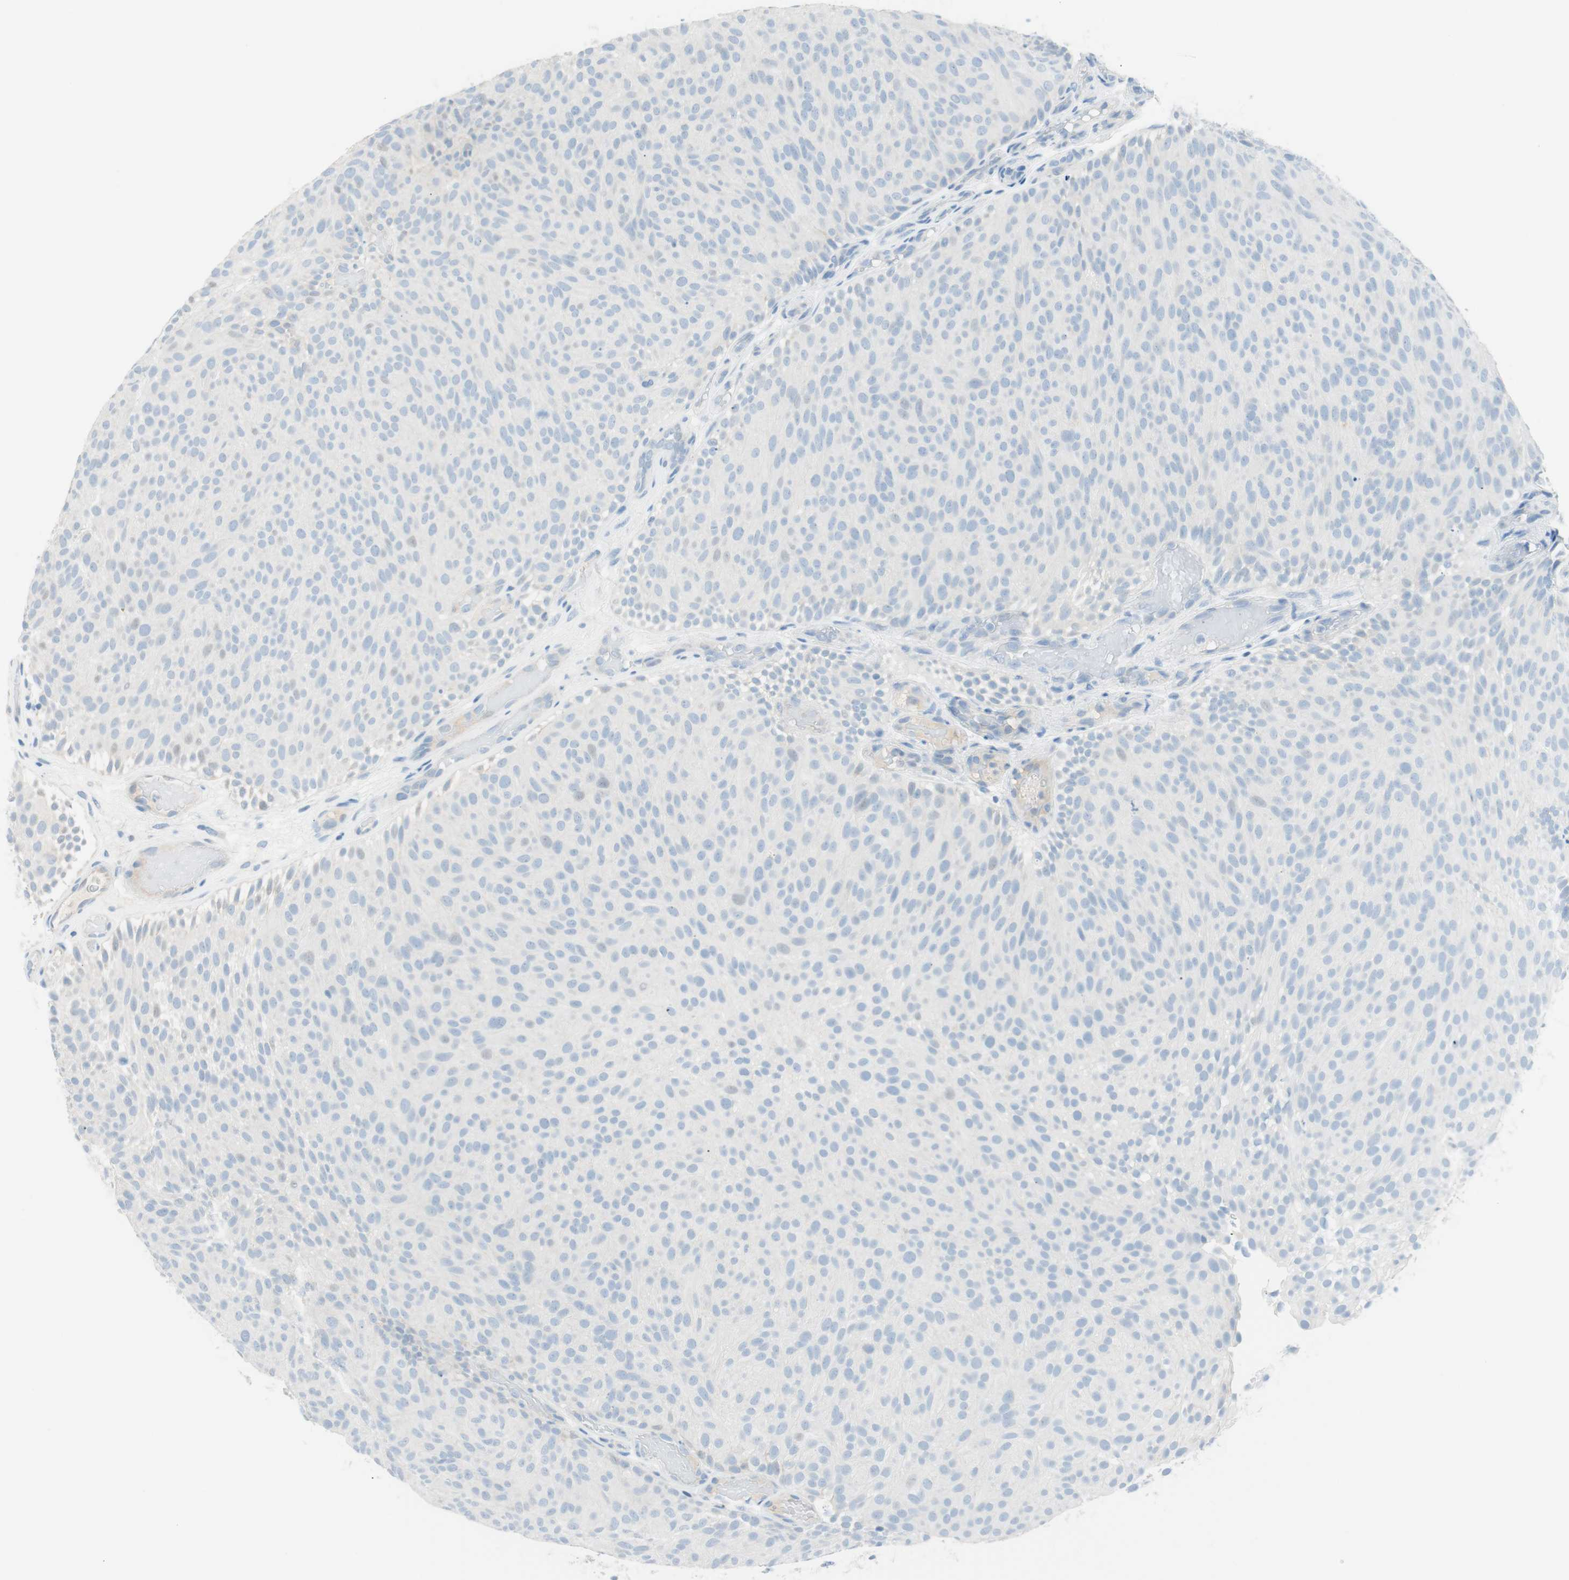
{"staining": {"intensity": "negative", "quantity": "none", "location": "none"}, "tissue": "urothelial cancer", "cell_type": "Tumor cells", "image_type": "cancer", "snomed": [{"axis": "morphology", "description": "Urothelial carcinoma, Low grade"}, {"axis": "topography", "description": "Urinary bladder"}], "caption": "Tumor cells show no significant staining in urothelial cancer. Nuclei are stained in blue.", "gene": "TNFRSF13C", "patient": {"sex": "male", "age": 78}}